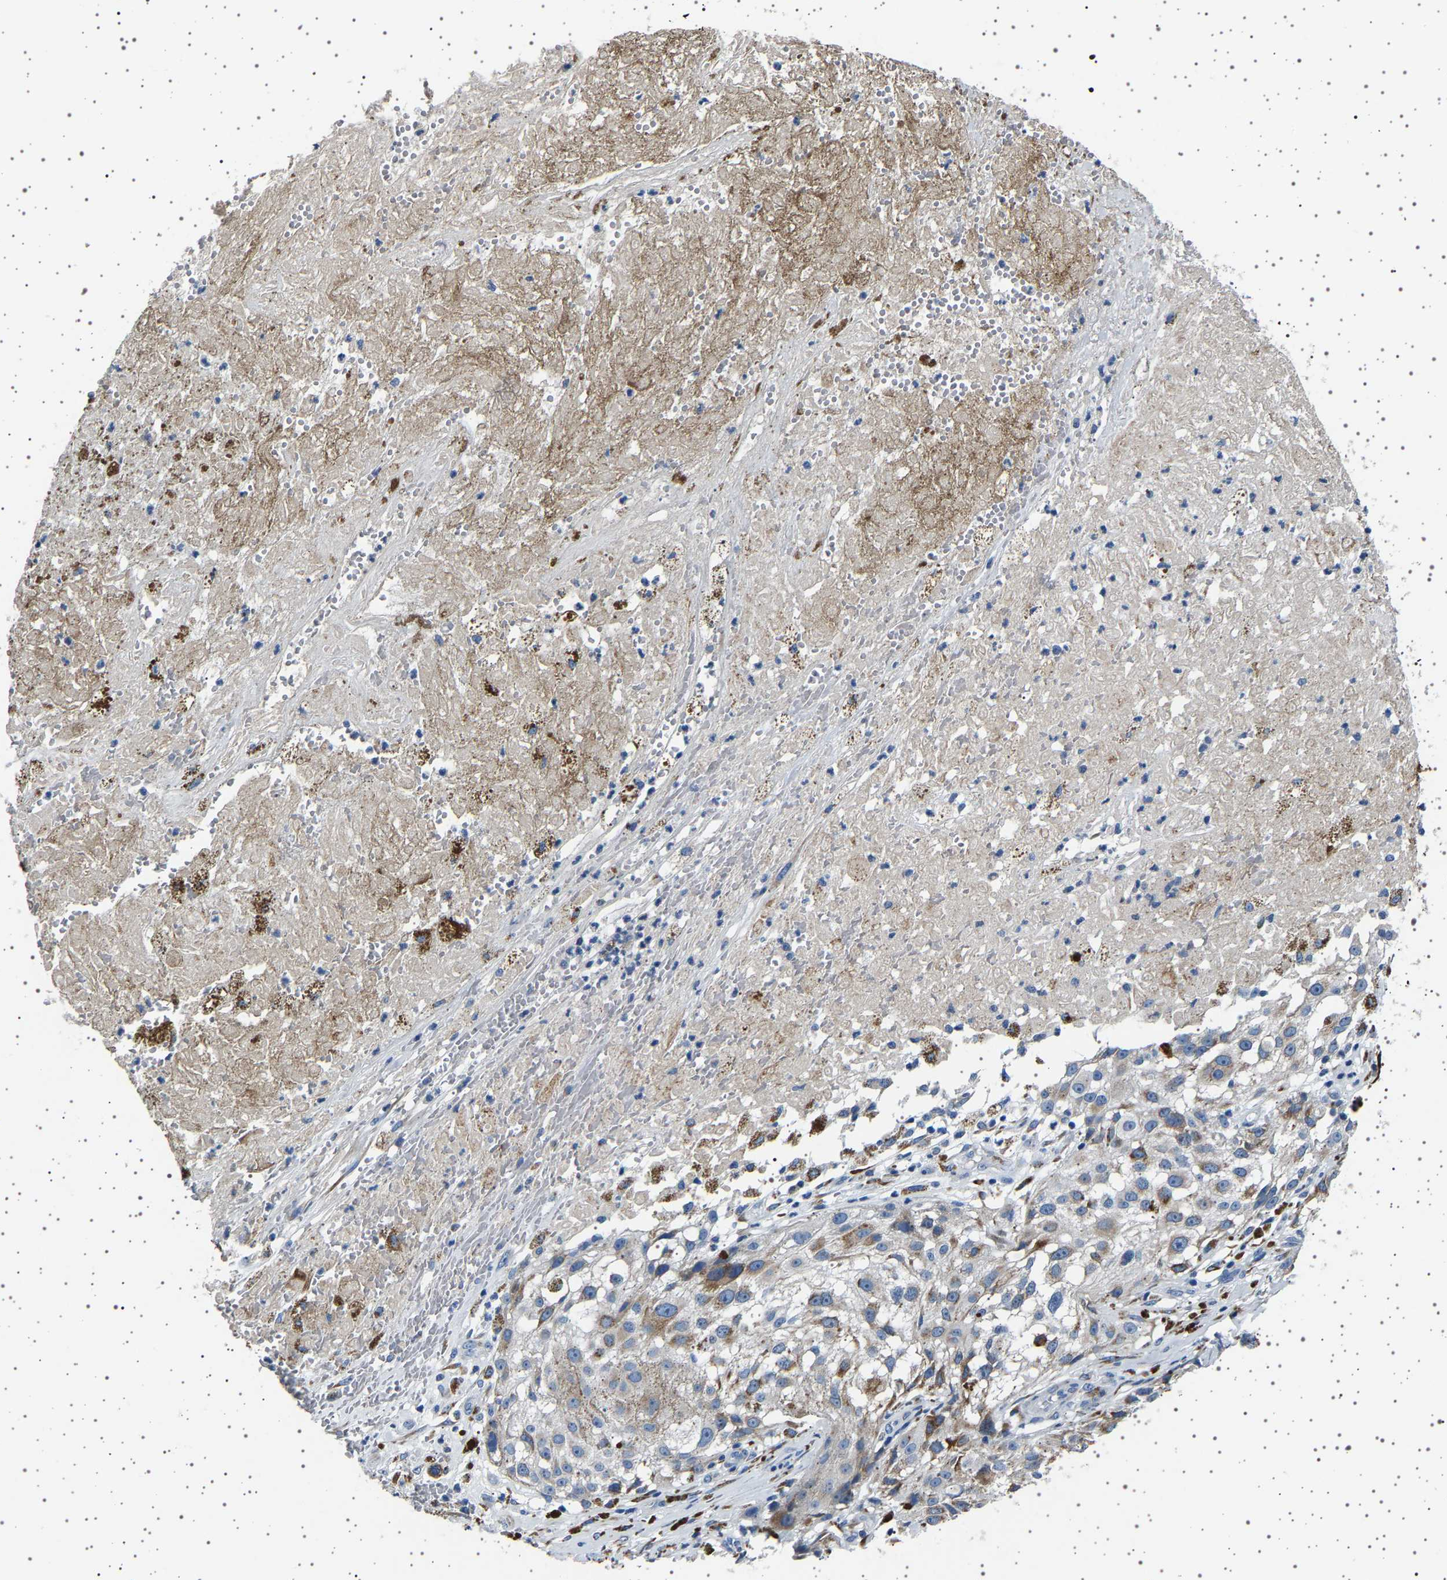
{"staining": {"intensity": "moderate", "quantity": ">75%", "location": "cytoplasmic/membranous"}, "tissue": "melanoma", "cell_type": "Tumor cells", "image_type": "cancer", "snomed": [{"axis": "morphology", "description": "Necrosis, NOS"}, {"axis": "morphology", "description": "Malignant melanoma, NOS"}, {"axis": "topography", "description": "Skin"}], "caption": "Tumor cells demonstrate moderate cytoplasmic/membranous staining in about >75% of cells in melanoma.", "gene": "FTCD", "patient": {"sex": "female", "age": 87}}